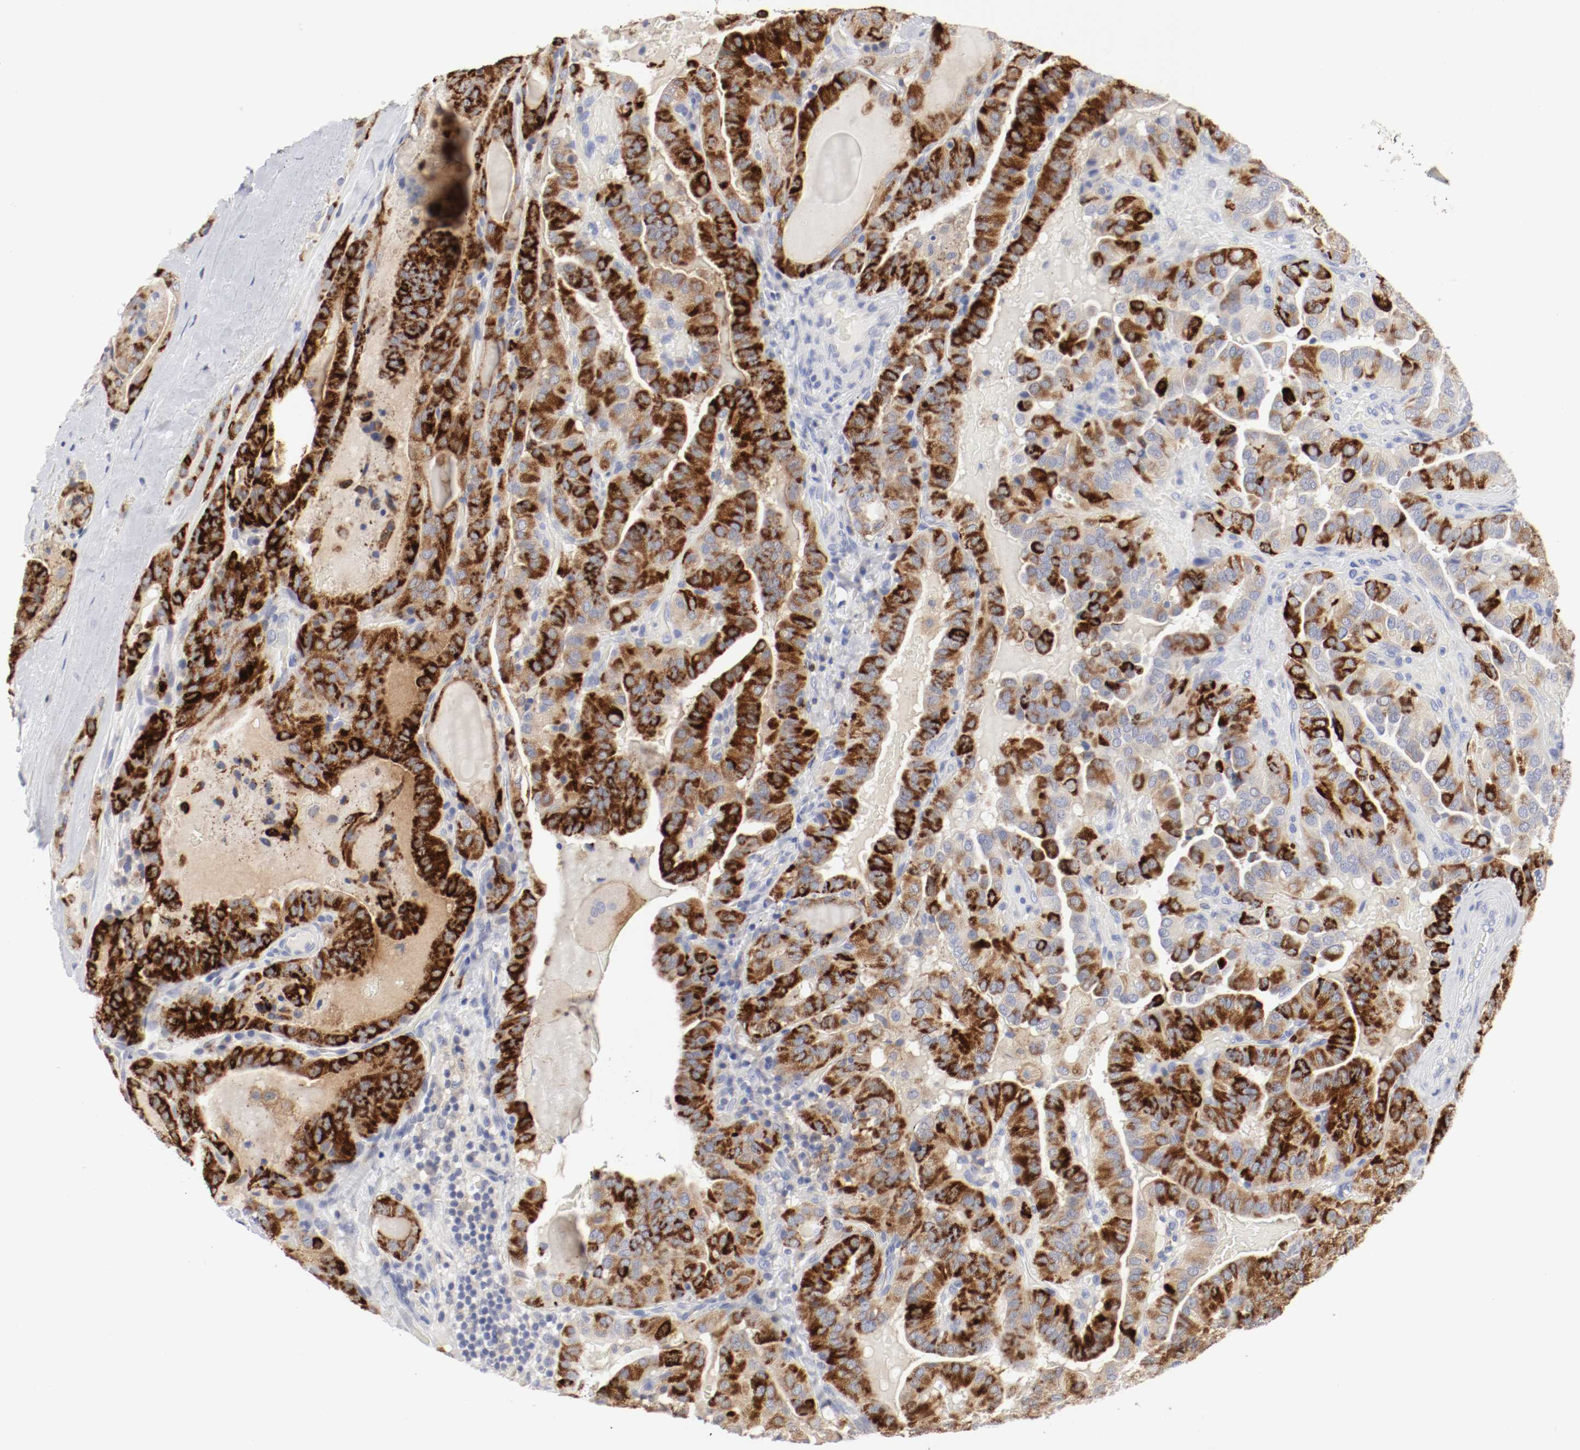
{"staining": {"intensity": "strong", "quantity": ">75%", "location": "cytoplasmic/membranous"}, "tissue": "thyroid cancer", "cell_type": "Tumor cells", "image_type": "cancer", "snomed": [{"axis": "morphology", "description": "Papillary adenocarcinoma, NOS"}, {"axis": "topography", "description": "Thyroid gland"}], "caption": "Thyroid cancer (papillary adenocarcinoma) tissue exhibits strong cytoplasmic/membranous positivity in approximately >75% of tumor cells, visualized by immunohistochemistry.", "gene": "ITGAX", "patient": {"sex": "male", "age": 77}}